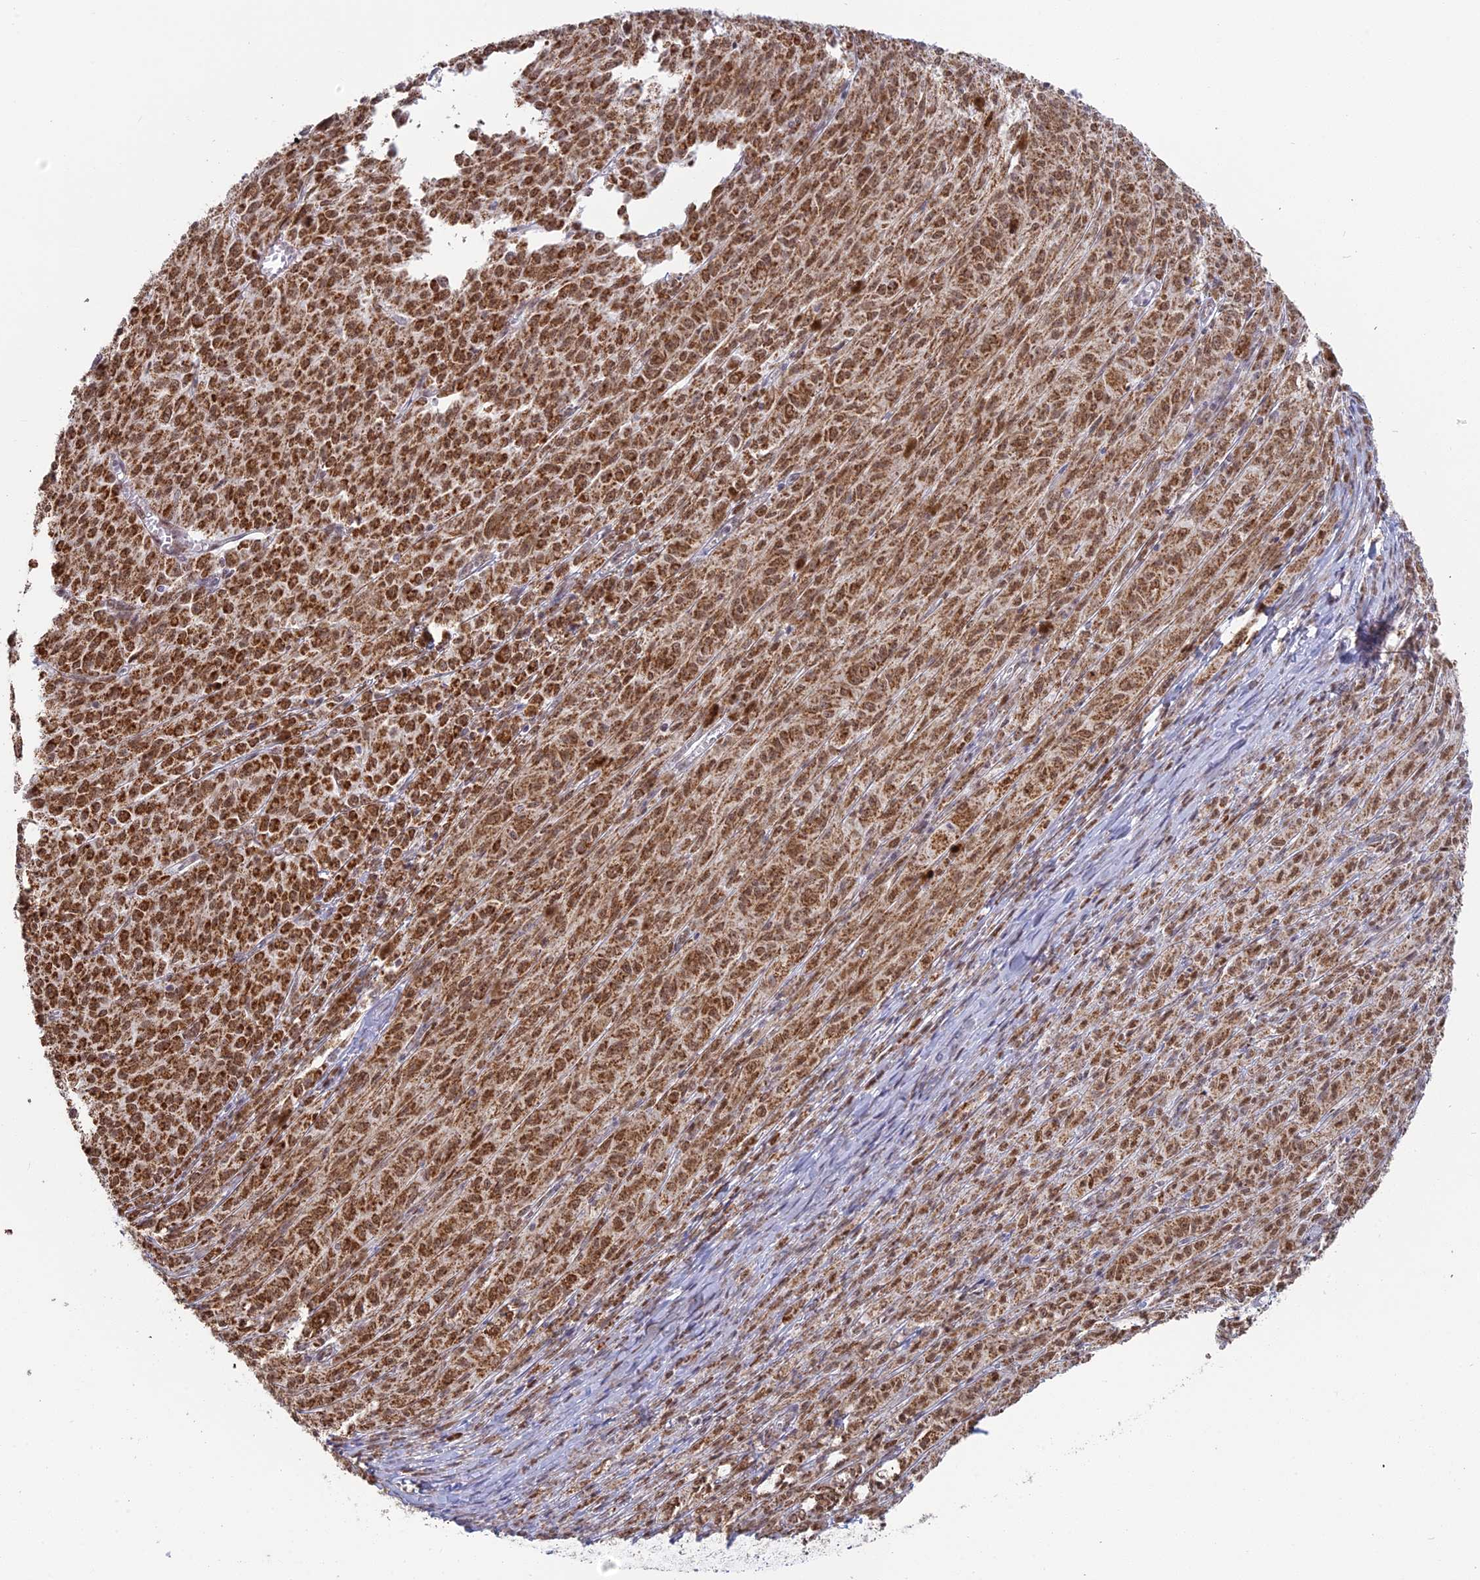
{"staining": {"intensity": "strong", "quantity": ">75%", "location": "cytoplasmic/membranous"}, "tissue": "melanoma", "cell_type": "Tumor cells", "image_type": "cancer", "snomed": [{"axis": "morphology", "description": "Malignant melanoma, NOS"}, {"axis": "topography", "description": "Skin"}], "caption": "Strong cytoplasmic/membranous protein positivity is present in approximately >75% of tumor cells in malignant melanoma.", "gene": "ARHGAP40", "patient": {"sex": "female", "age": 52}}